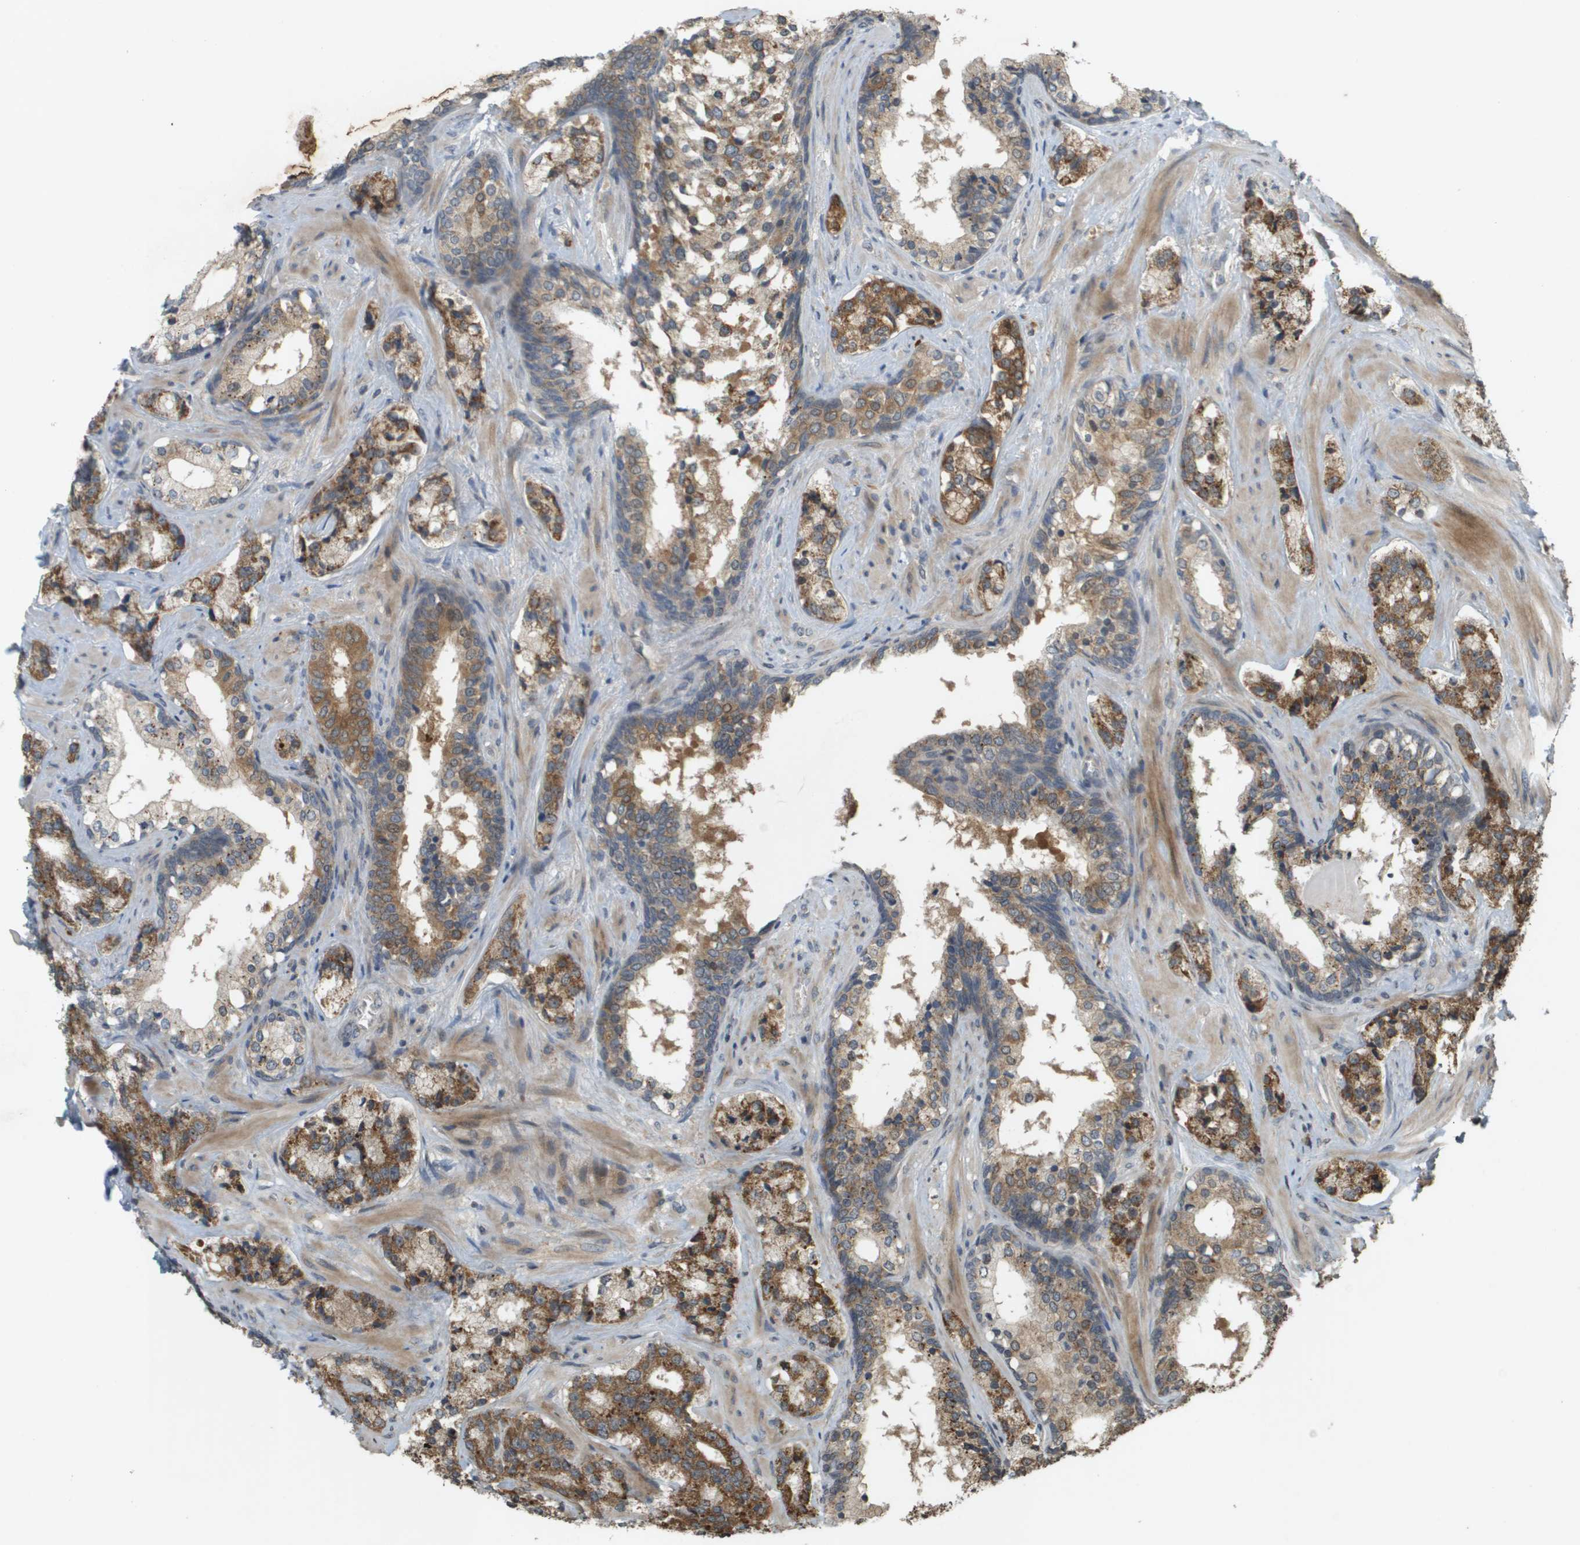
{"staining": {"intensity": "moderate", "quantity": ">75%", "location": "cytoplasmic/membranous"}, "tissue": "prostate cancer", "cell_type": "Tumor cells", "image_type": "cancer", "snomed": [{"axis": "morphology", "description": "Adenocarcinoma, High grade"}, {"axis": "topography", "description": "Prostate"}], "caption": "An immunohistochemistry micrograph of tumor tissue is shown. Protein staining in brown highlights moderate cytoplasmic/membranous positivity in prostate cancer (adenocarcinoma (high-grade)) within tumor cells. The staining was performed using DAB, with brown indicating positive protein expression. Nuclei are stained blue with hematoxylin.", "gene": "RAB21", "patient": {"sex": "male", "age": 60}}